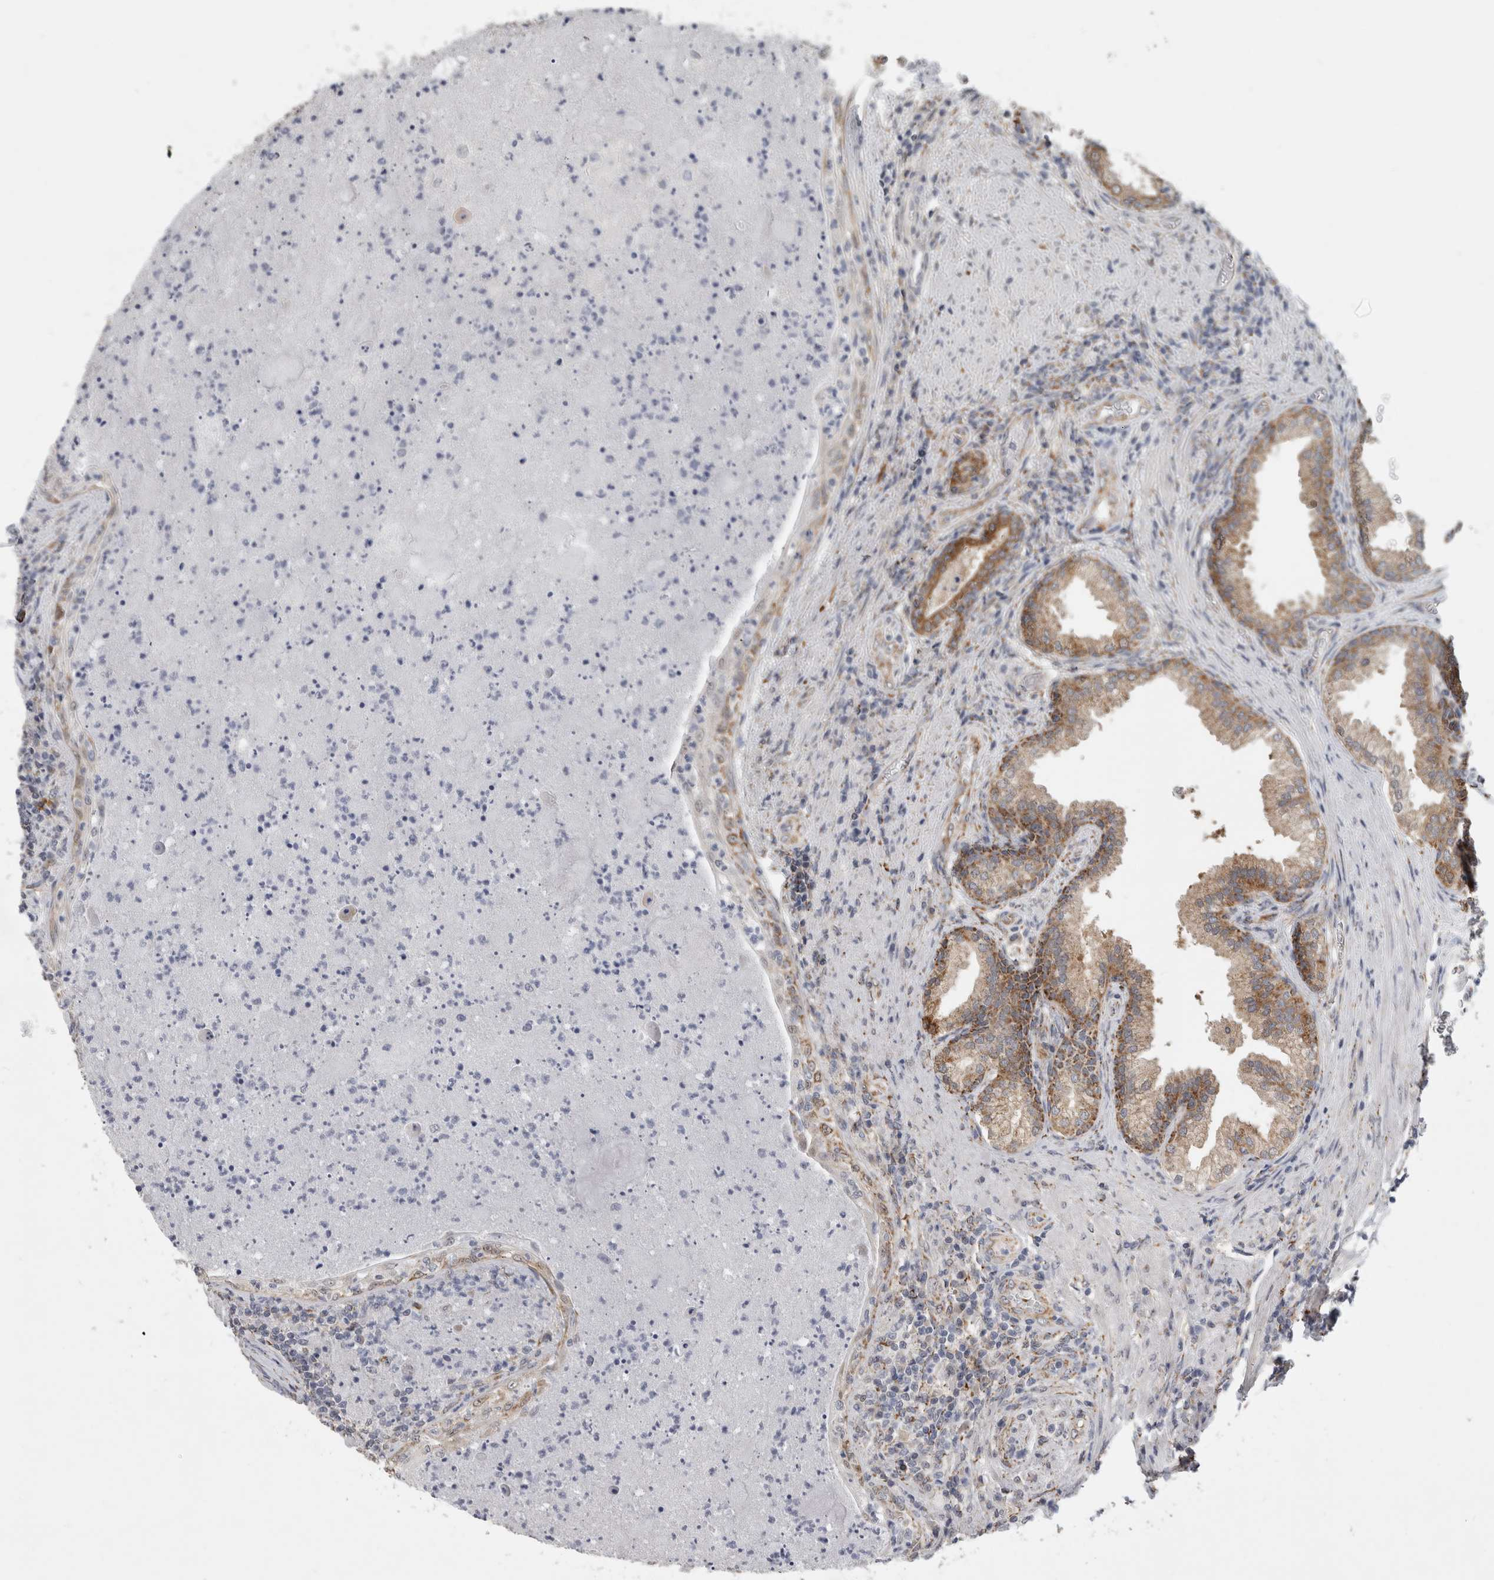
{"staining": {"intensity": "moderate", "quantity": ">75%", "location": "cytoplasmic/membranous"}, "tissue": "prostate", "cell_type": "Glandular cells", "image_type": "normal", "snomed": [{"axis": "morphology", "description": "Normal tissue, NOS"}, {"axis": "topography", "description": "Prostate"}], "caption": "Immunohistochemical staining of benign human prostate displays >75% levels of moderate cytoplasmic/membranous protein staining in about >75% of glandular cells. The staining was performed using DAB (3,3'-diaminobenzidine) to visualize the protein expression in brown, while the nuclei were stained in blue with hematoxylin (Magnification: 20x).", "gene": "DYRK2", "patient": {"sex": "male", "age": 76}}